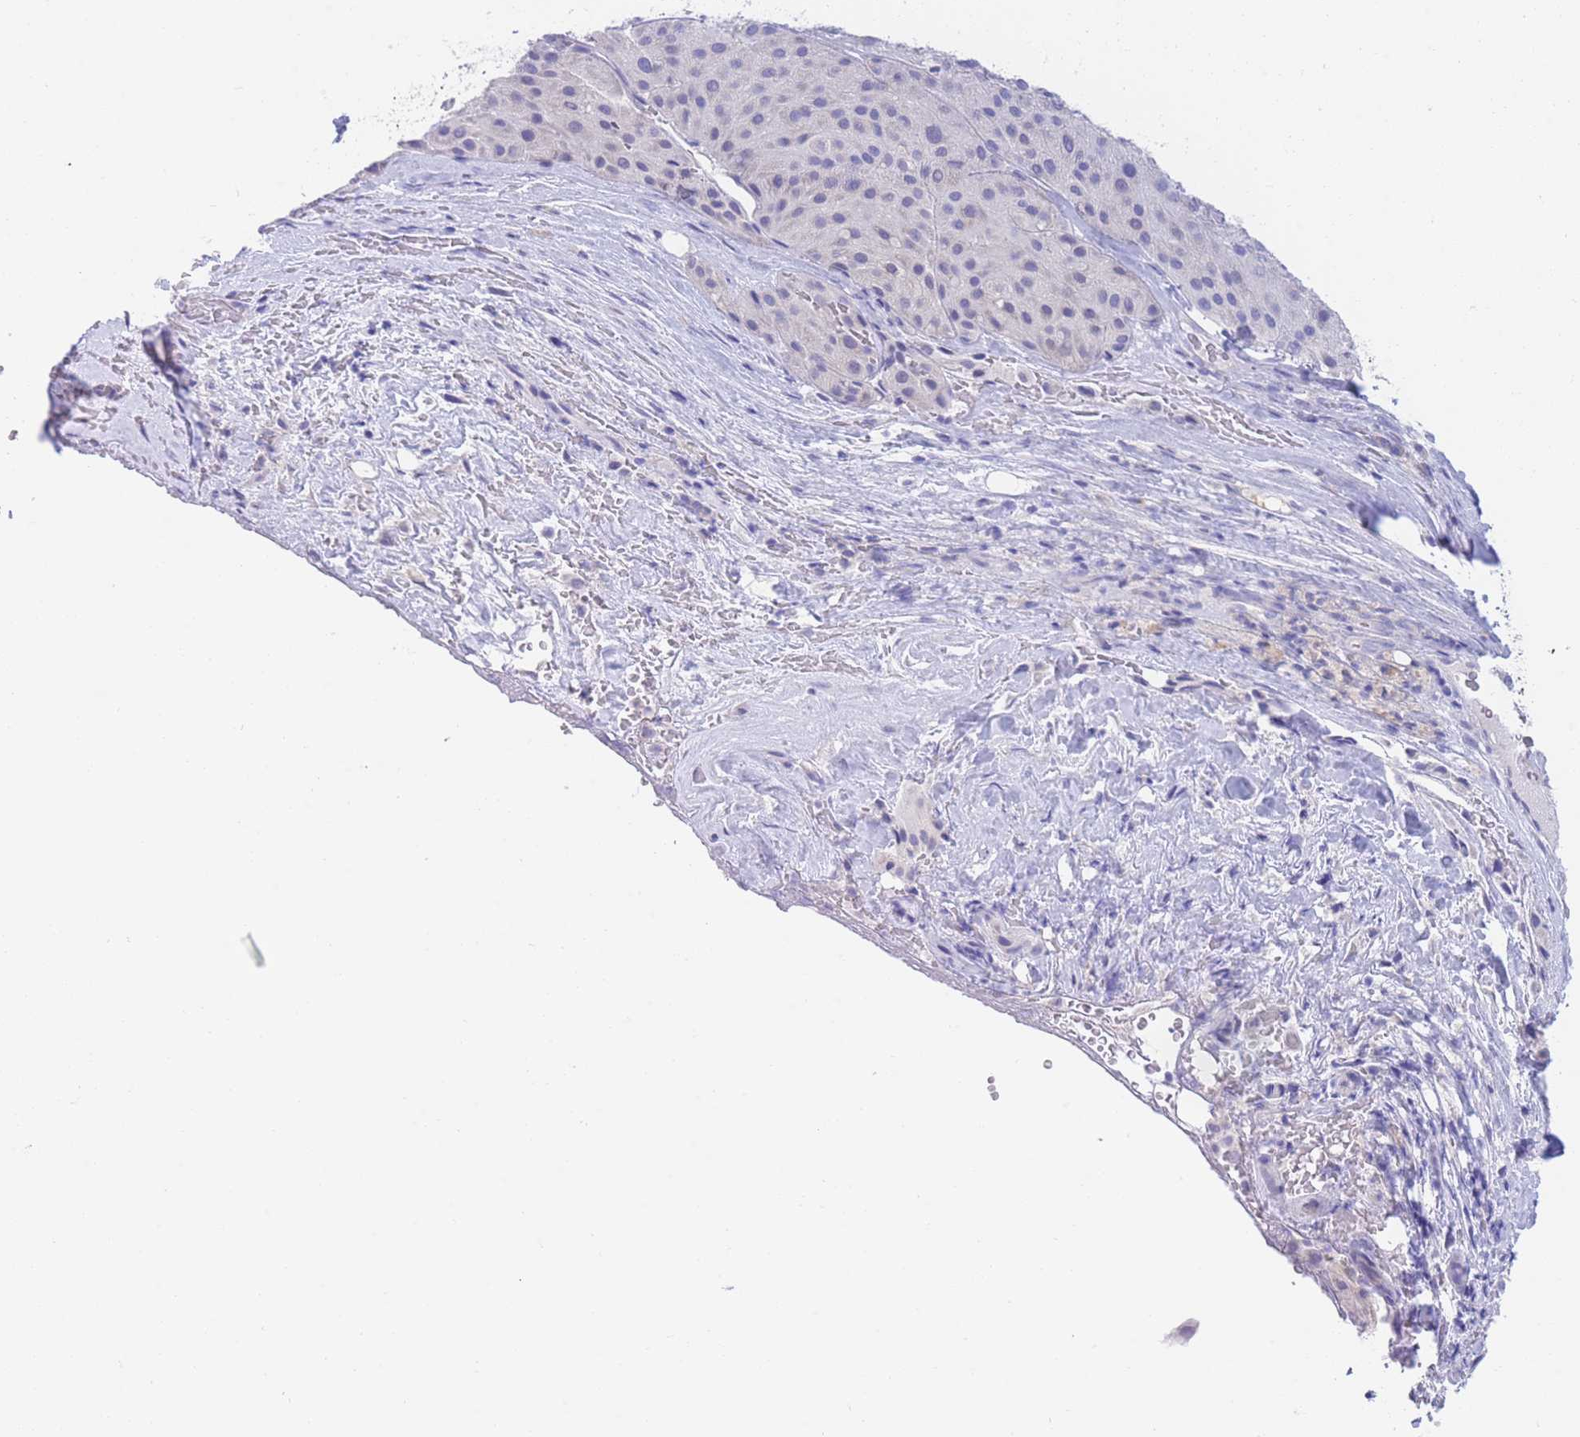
{"staining": {"intensity": "negative", "quantity": "none", "location": "none"}, "tissue": "melanoma", "cell_type": "Tumor cells", "image_type": "cancer", "snomed": [{"axis": "morphology", "description": "Malignant melanoma, Metastatic site"}, {"axis": "topography", "description": "Smooth muscle"}], "caption": "Immunohistochemistry (IHC) histopathology image of neoplastic tissue: human melanoma stained with DAB demonstrates no significant protein positivity in tumor cells.", "gene": "PCDHB3", "patient": {"sex": "male", "age": 41}}